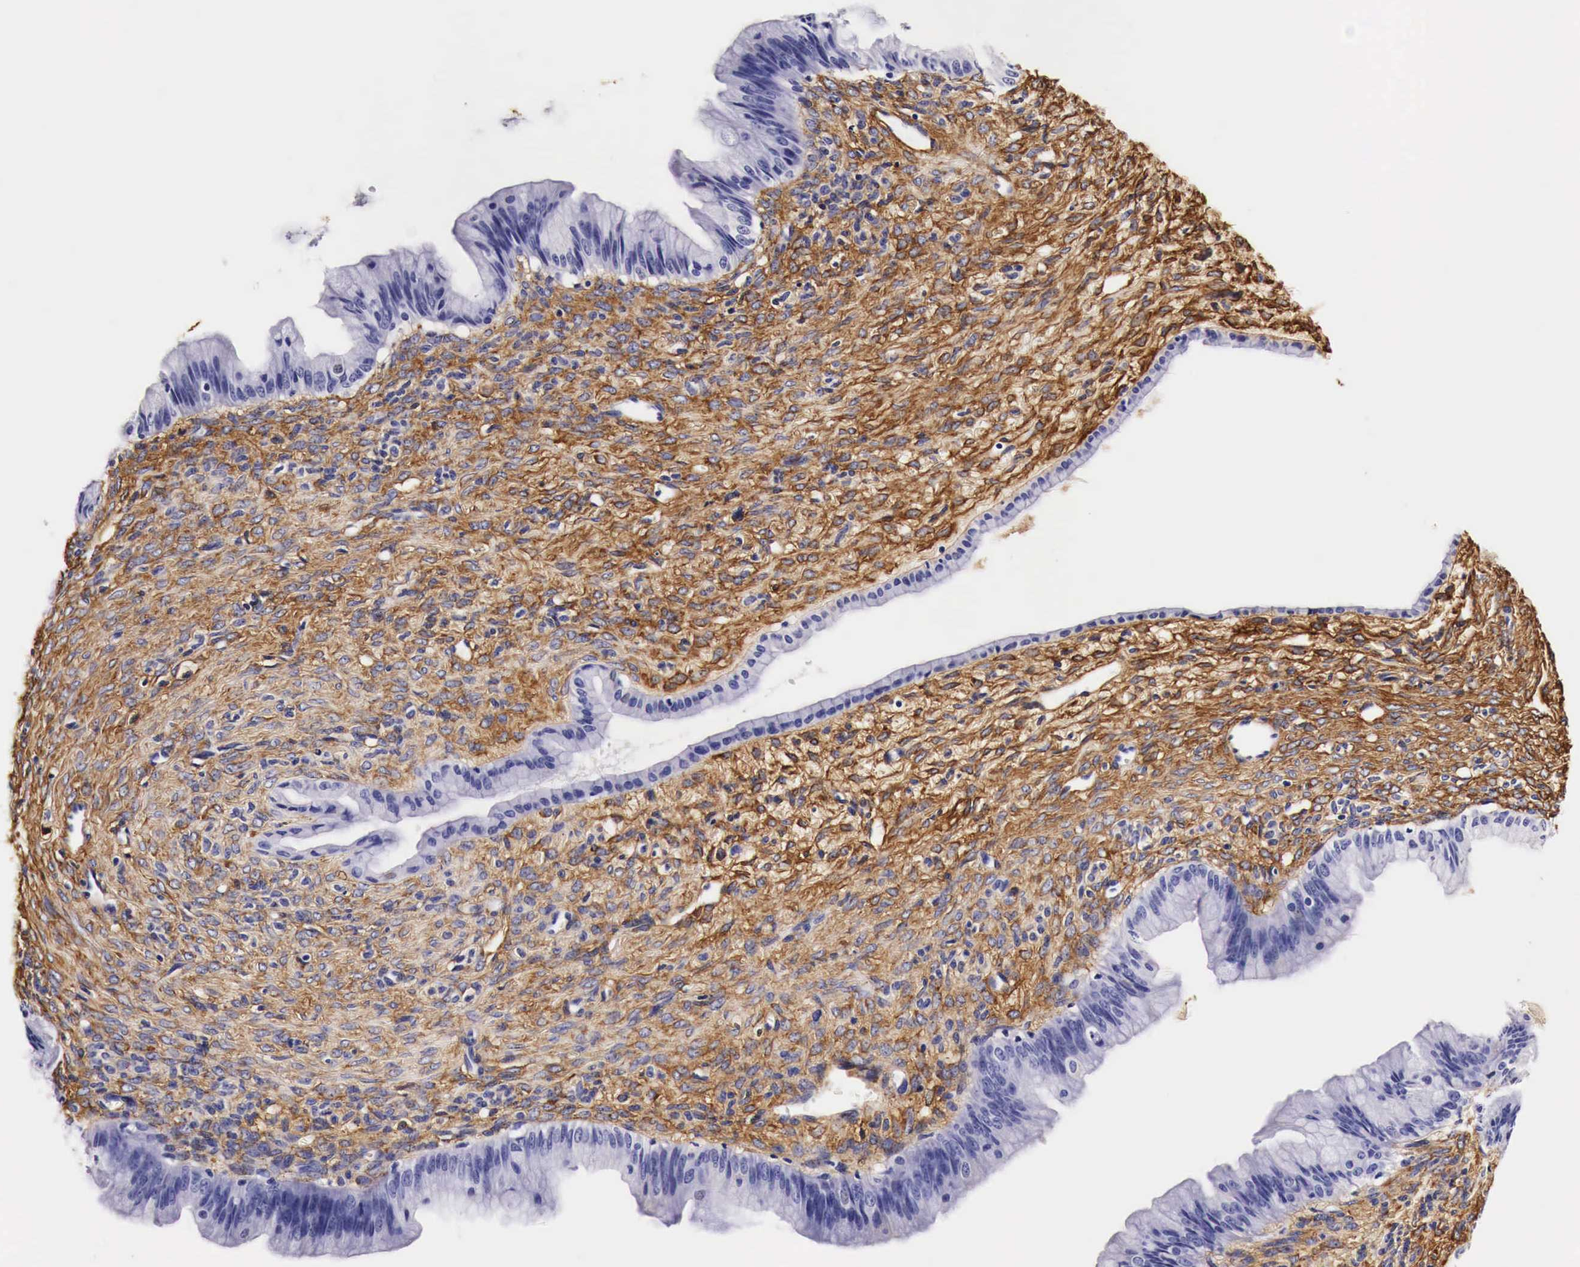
{"staining": {"intensity": "negative", "quantity": "none", "location": "none"}, "tissue": "ovarian cancer", "cell_type": "Tumor cells", "image_type": "cancer", "snomed": [{"axis": "morphology", "description": "Cystadenocarcinoma, mucinous, NOS"}, {"axis": "topography", "description": "Ovary"}], "caption": "The immunohistochemistry image has no significant positivity in tumor cells of ovarian cancer tissue. (Brightfield microscopy of DAB immunohistochemistry (IHC) at high magnification).", "gene": "LAMB2", "patient": {"sex": "female", "age": 25}}